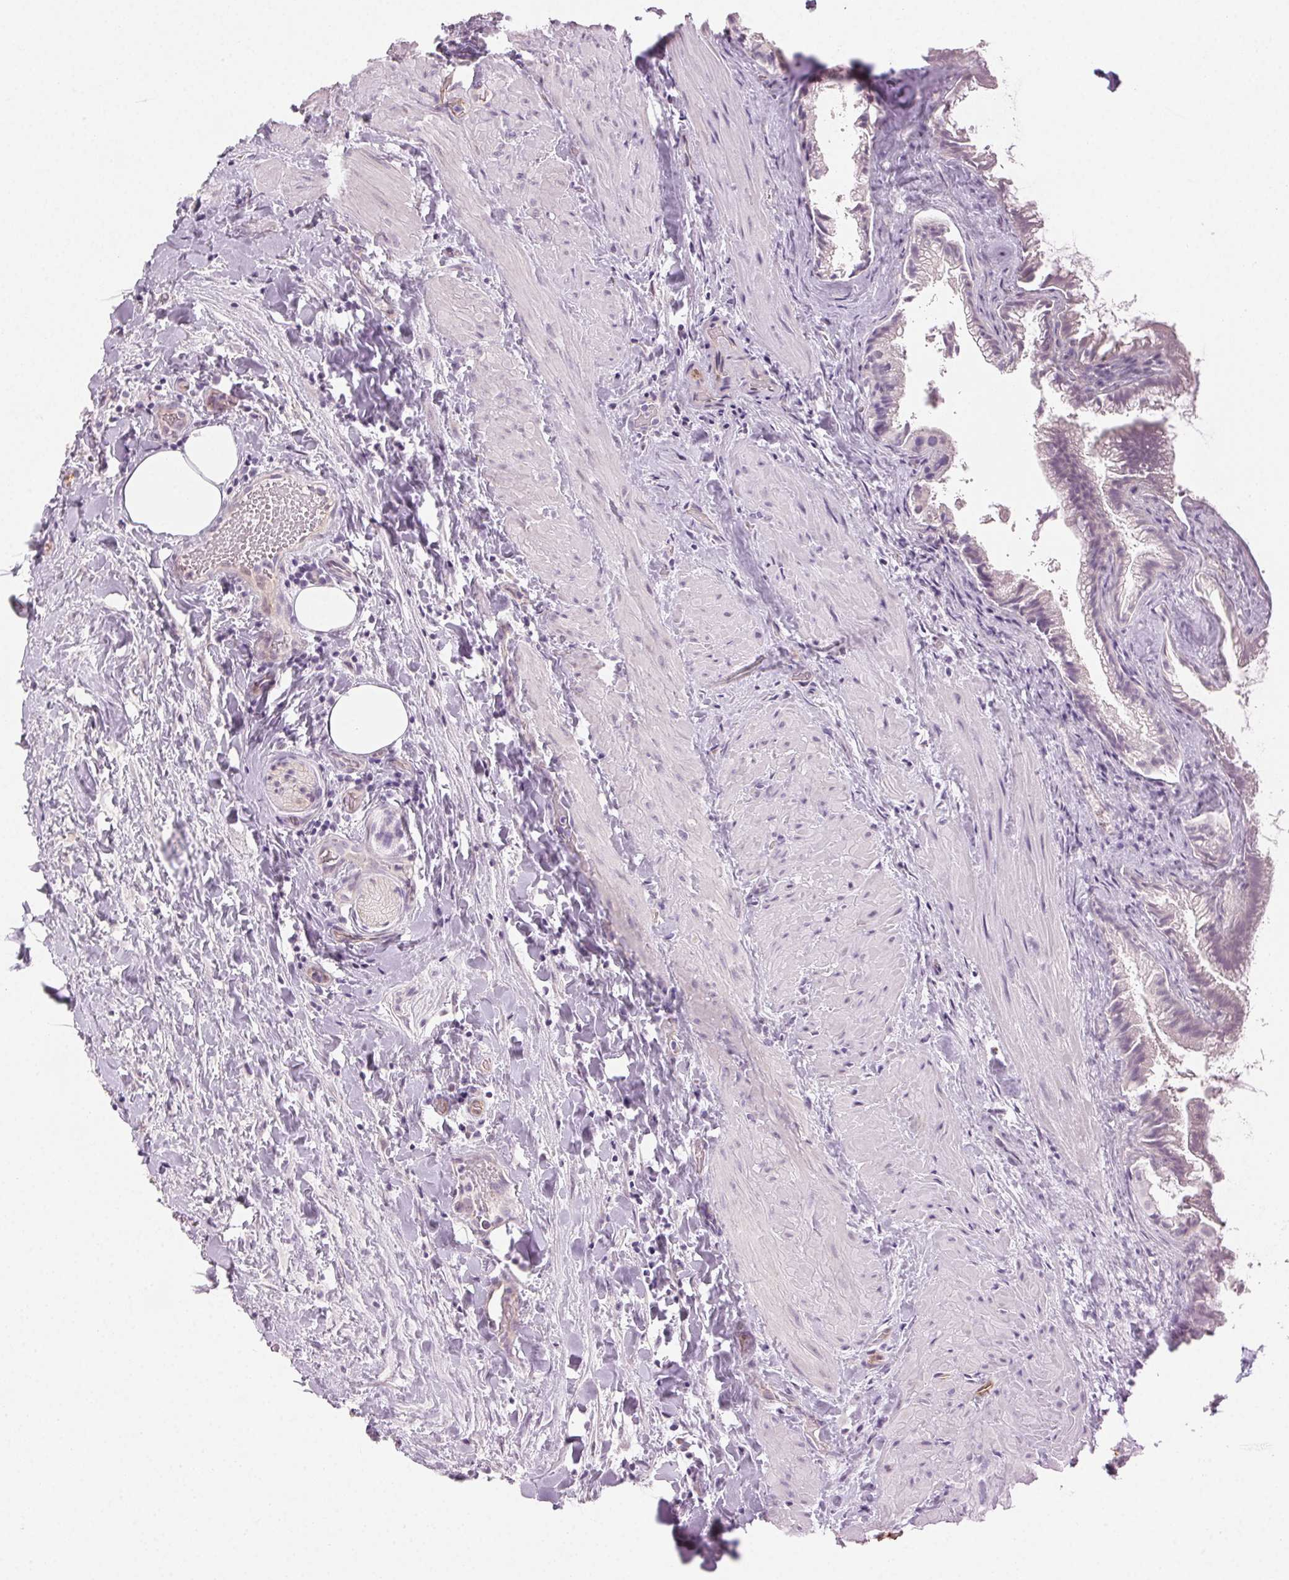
{"staining": {"intensity": "negative", "quantity": "none", "location": "none"}, "tissue": "gallbladder", "cell_type": "Glandular cells", "image_type": "normal", "snomed": [{"axis": "morphology", "description": "Normal tissue, NOS"}, {"axis": "topography", "description": "Gallbladder"}], "caption": "Normal gallbladder was stained to show a protein in brown. There is no significant staining in glandular cells.", "gene": "AIF1L", "patient": {"sex": "male", "age": 70}}